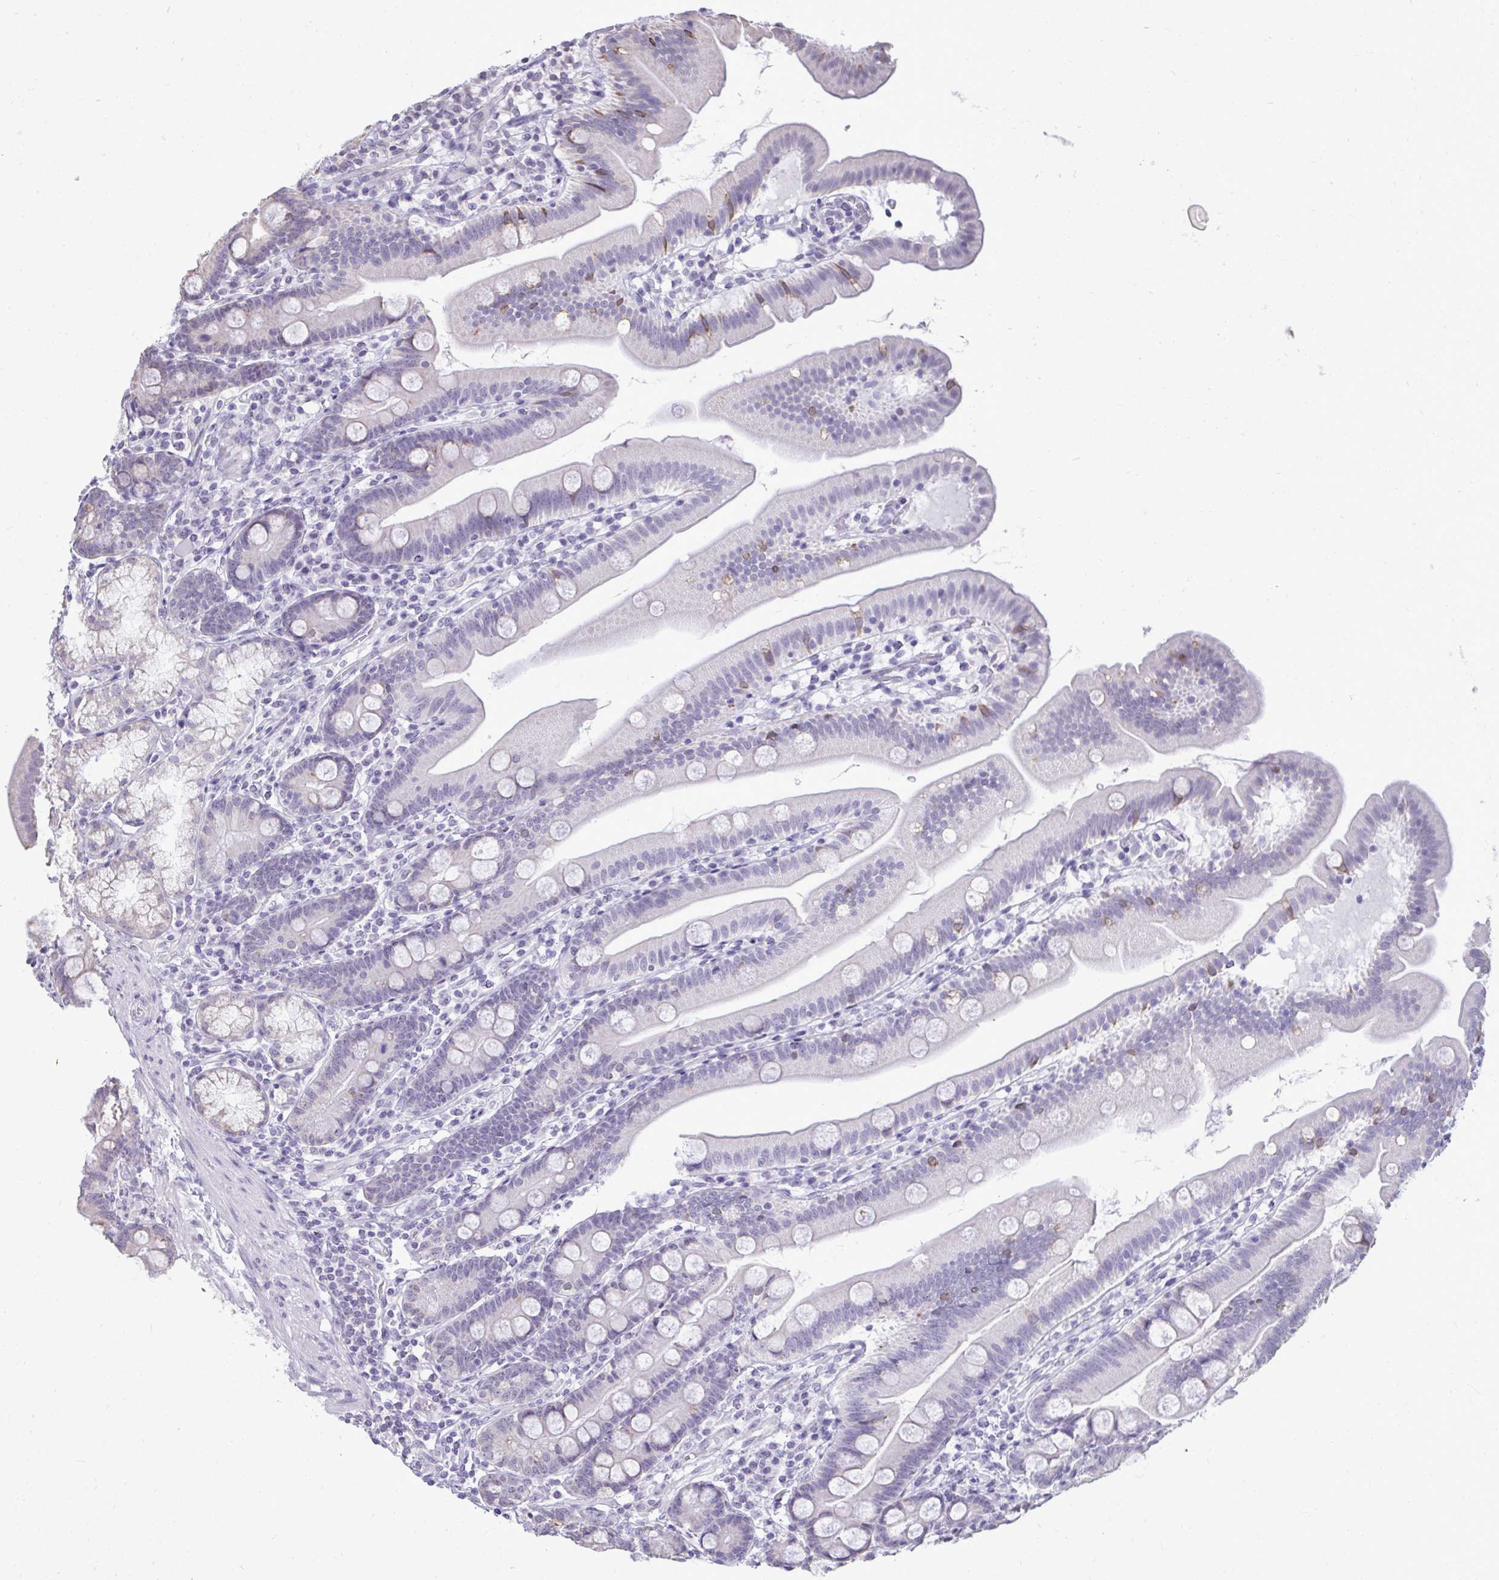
{"staining": {"intensity": "moderate", "quantity": "<25%", "location": "cytoplasmic/membranous"}, "tissue": "duodenum", "cell_type": "Glandular cells", "image_type": "normal", "snomed": [{"axis": "morphology", "description": "Normal tissue, NOS"}, {"axis": "topography", "description": "Duodenum"}], "caption": "Moderate cytoplasmic/membranous protein expression is seen in about <25% of glandular cells in duodenum.", "gene": "NPPA", "patient": {"sex": "female", "age": 67}}